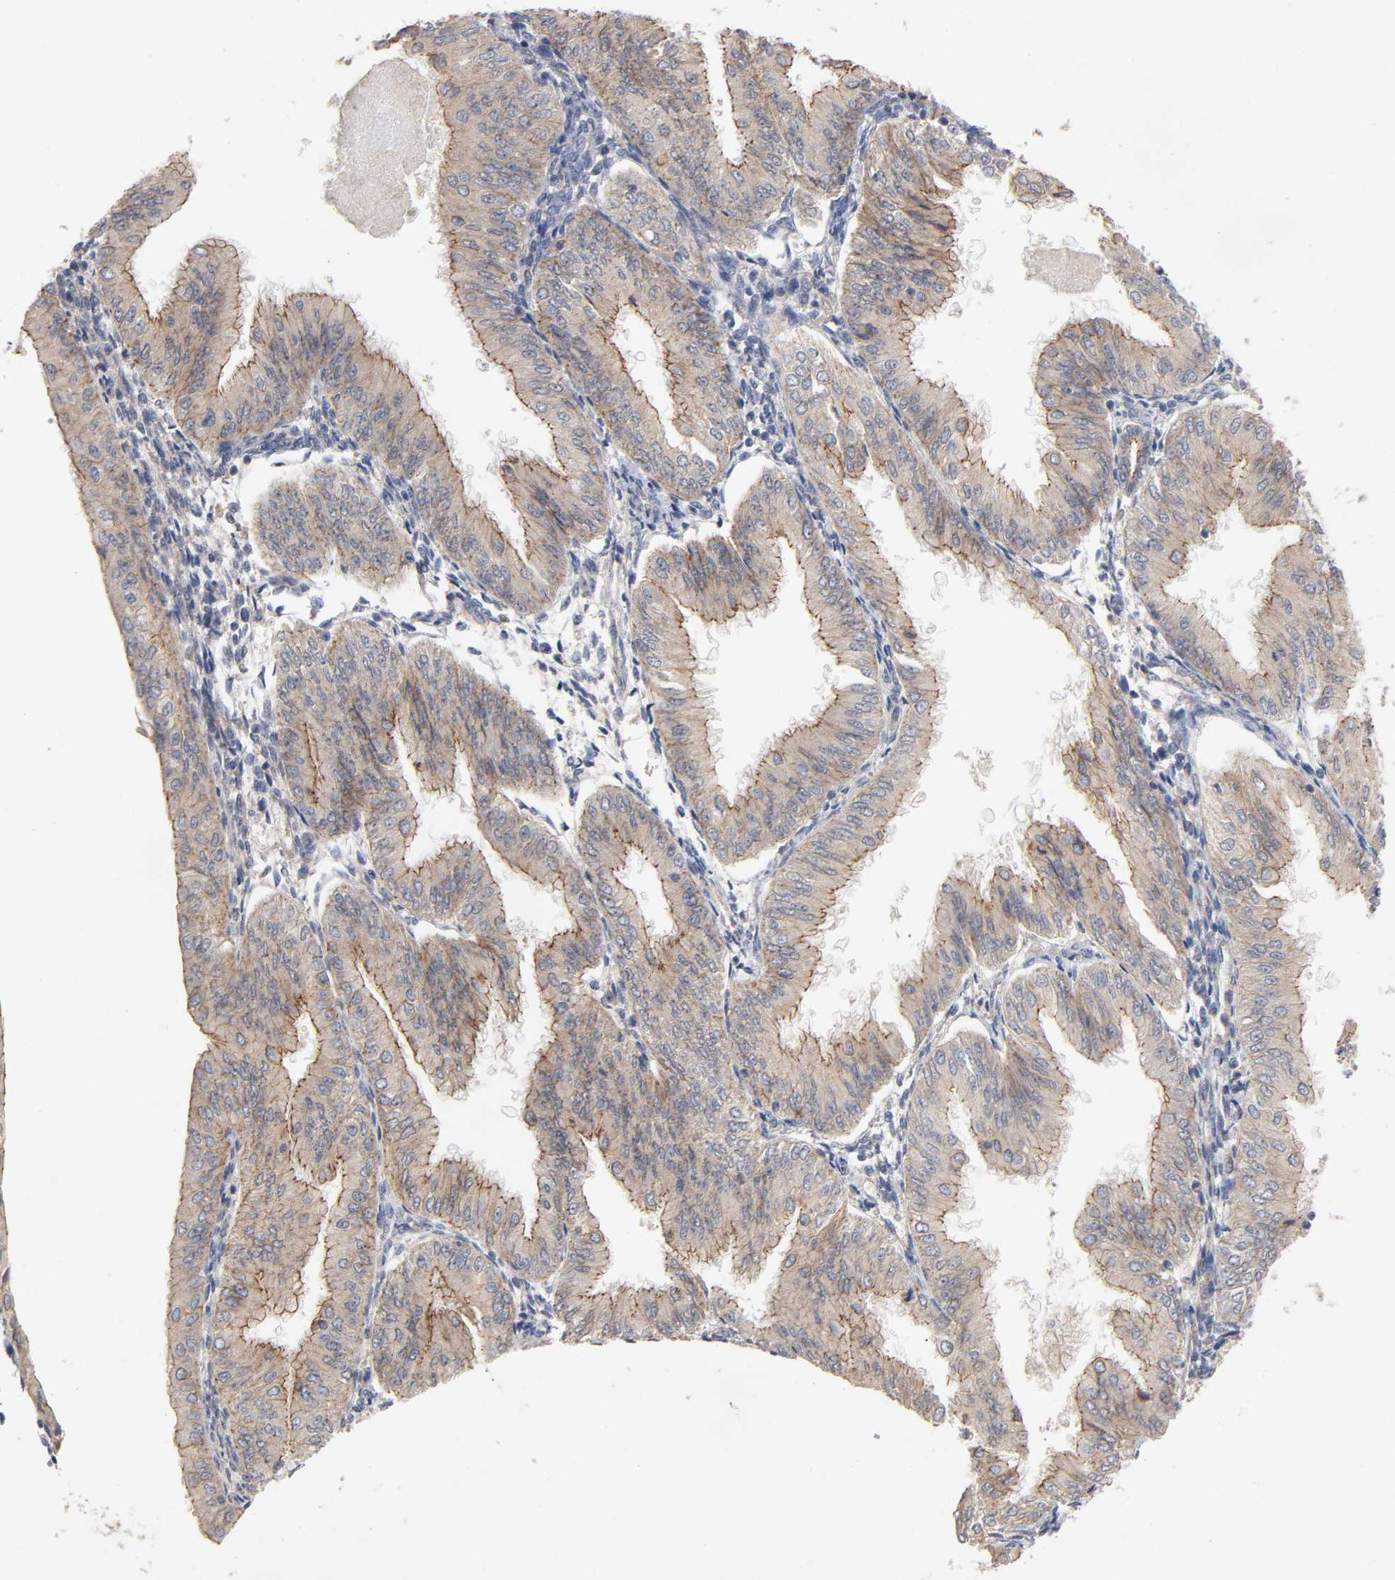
{"staining": {"intensity": "moderate", "quantity": ">75%", "location": "cytoplasmic/membranous"}, "tissue": "endometrial cancer", "cell_type": "Tumor cells", "image_type": "cancer", "snomed": [{"axis": "morphology", "description": "Adenocarcinoma, NOS"}, {"axis": "topography", "description": "Endometrium"}], "caption": "Protein analysis of endometrial cancer (adenocarcinoma) tissue reveals moderate cytoplasmic/membranous positivity in approximately >75% of tumor cells.", "gene": "PDZD11", "patient": {"sex": "female", "age": 53}}